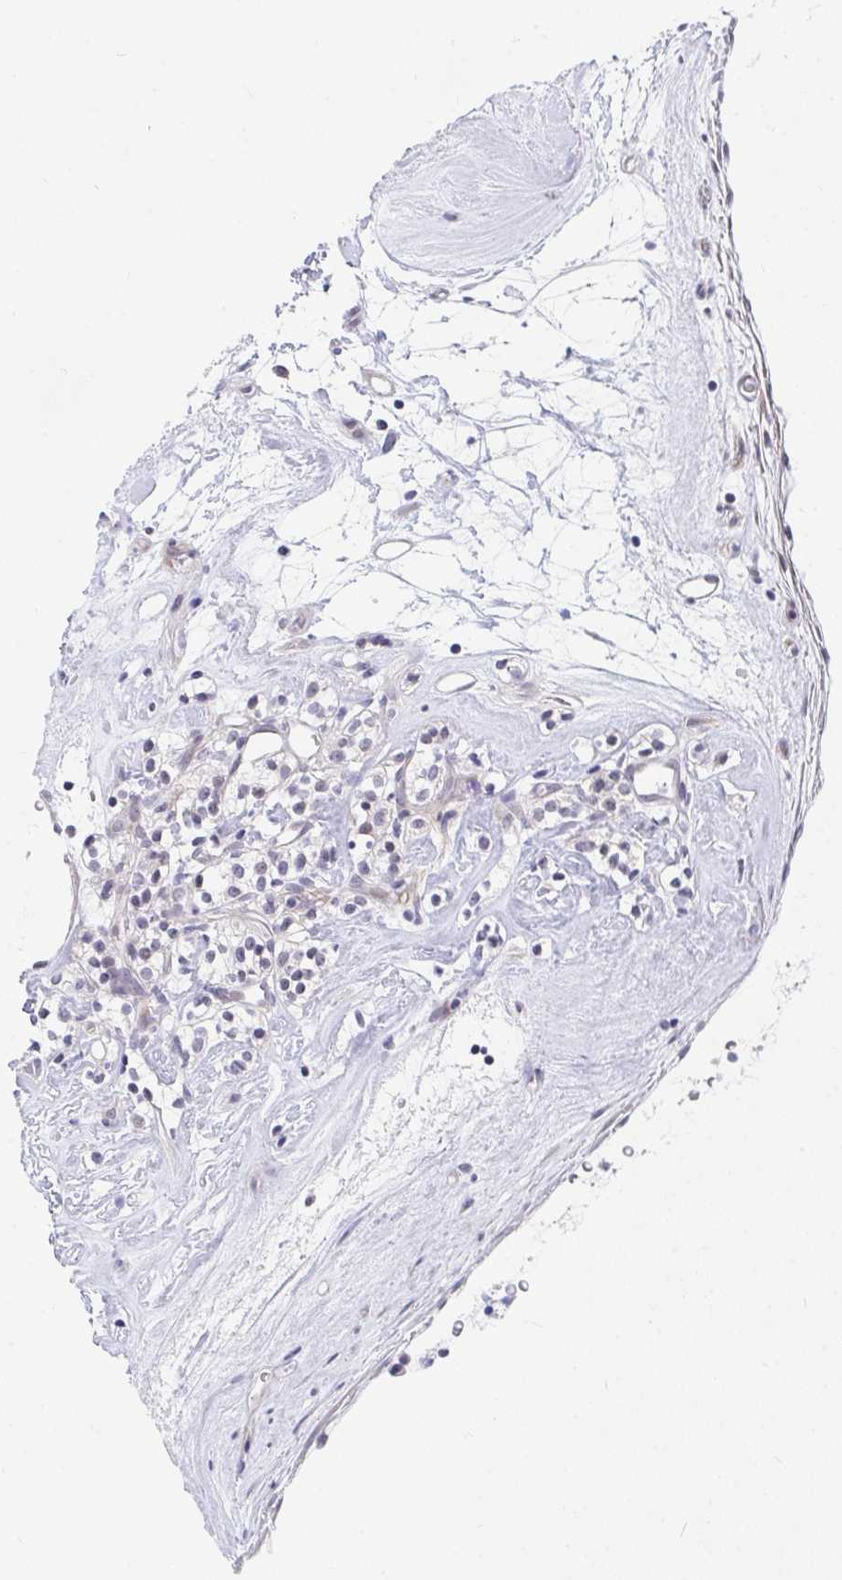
{"staining": {"intensity": "negative", "quantity": "none", "location": "none"}, "tissue": "renal cancer", "cell_type": "Tumor cells", "image_type": "cancer", "snomed": [{"axis": "morphology", "description": "Adenocarcinoma, NOS"}, {"axis": "topography", "description": "Kidney"}], "caption": "Tumor cells are negative for protein expression in human renal cancer (adenocarcinoma).", "gene": "DAOA", "patient": {"sex": "male", "age": 77}}